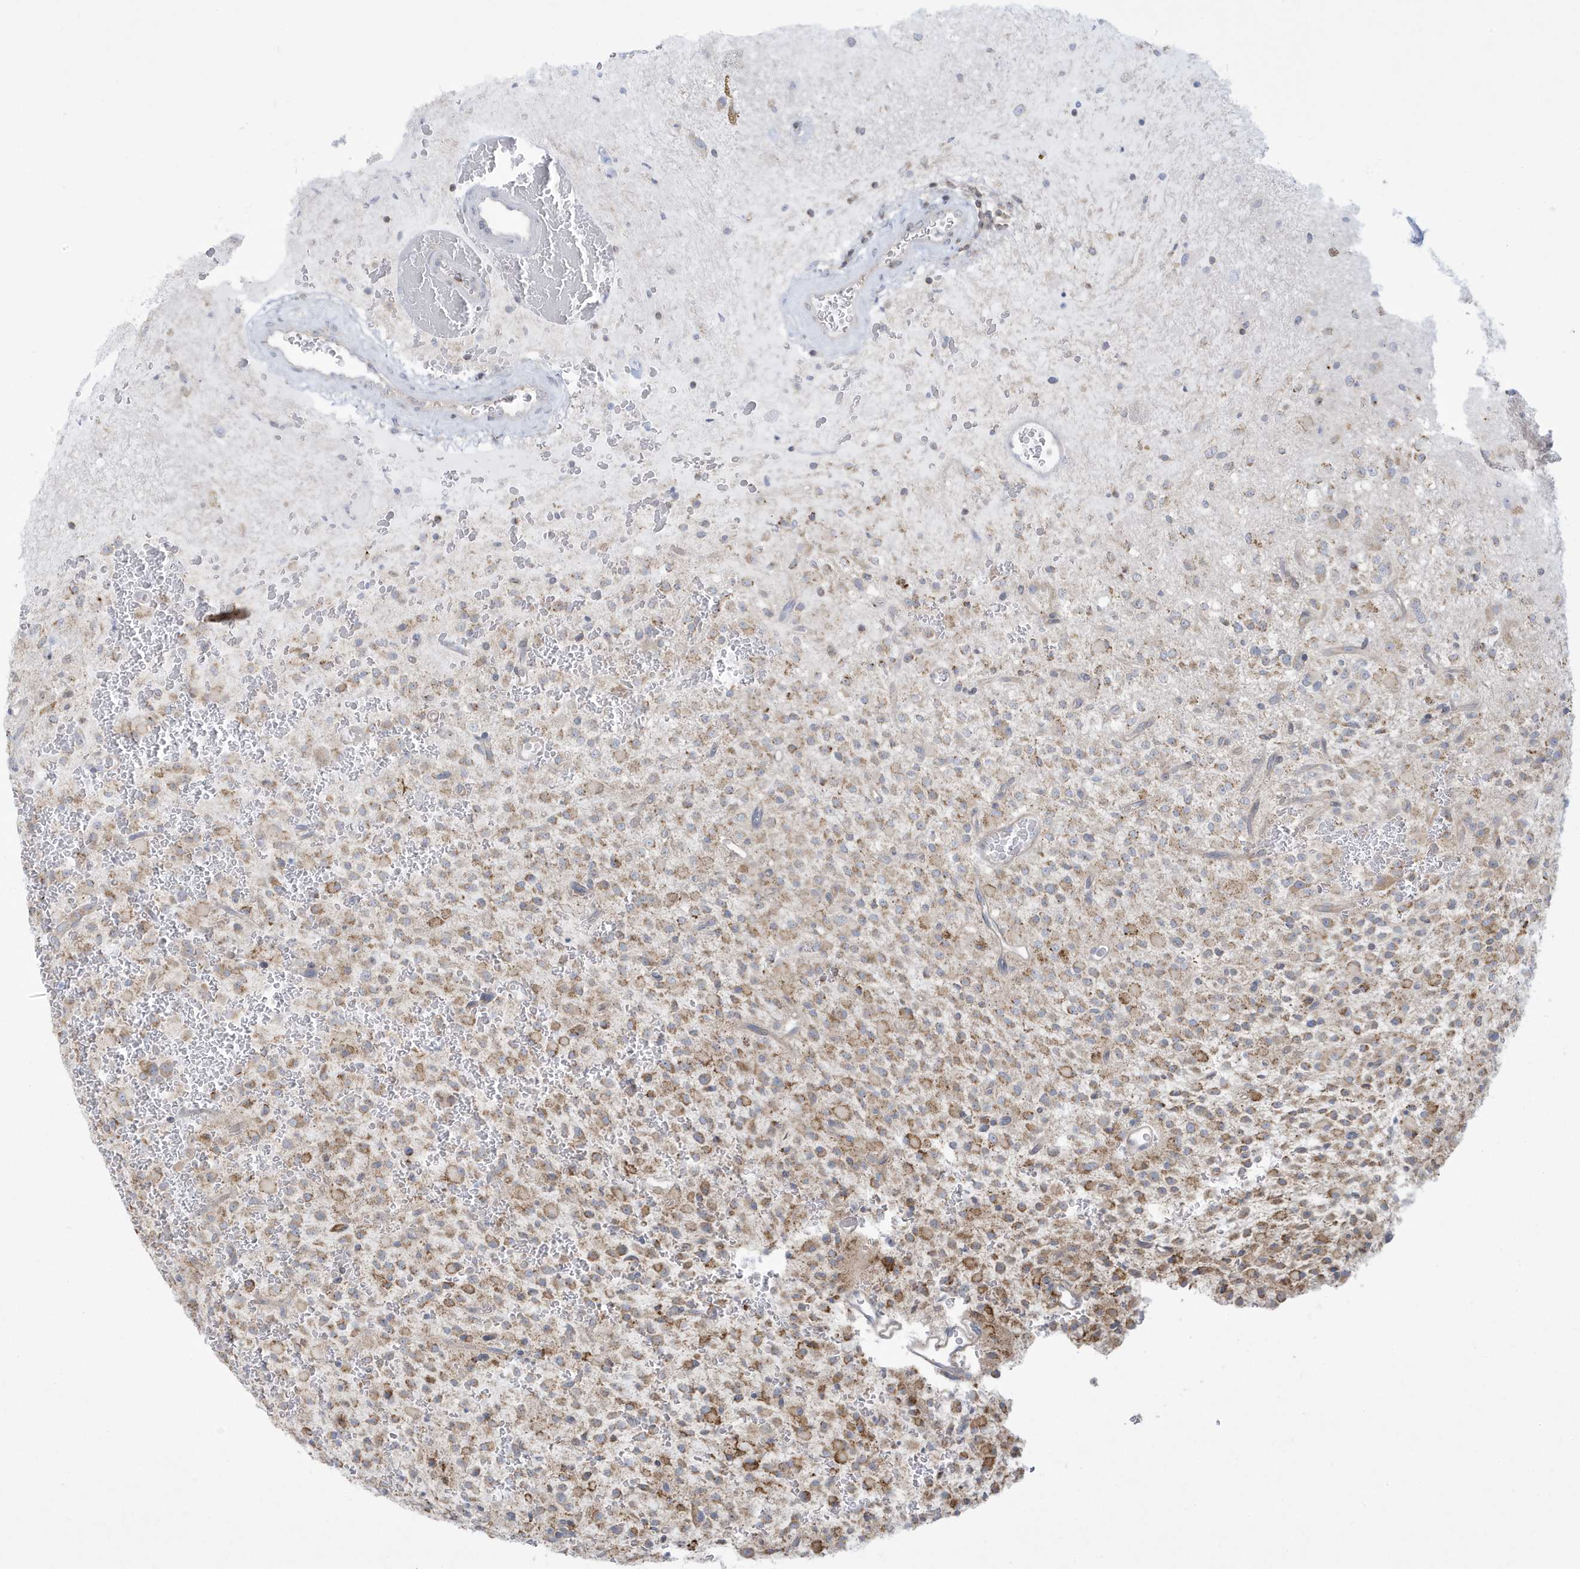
{"staining": {"intensity": "moderate", "quantity": ">75%", "location": "cytoplasmic/membranous"}, "tissue": "glioma", "cell_type": "Tumor cells", "image_type": "cancer", "snomed": [{"axis": "morphology", "description": "Glioma, malignant, High grade"}, {"axis": "topography", "description": "Brain"}], "caption": "Immunohistochemistry image of human glioma stained for a protein (brown), which exhibits medium levels of moderate cytoplasmic/membranous staining in approximately >75% of tumor cells.", "gene": "SLAMF9", "patient": {"sex": "male", "age": 34}}